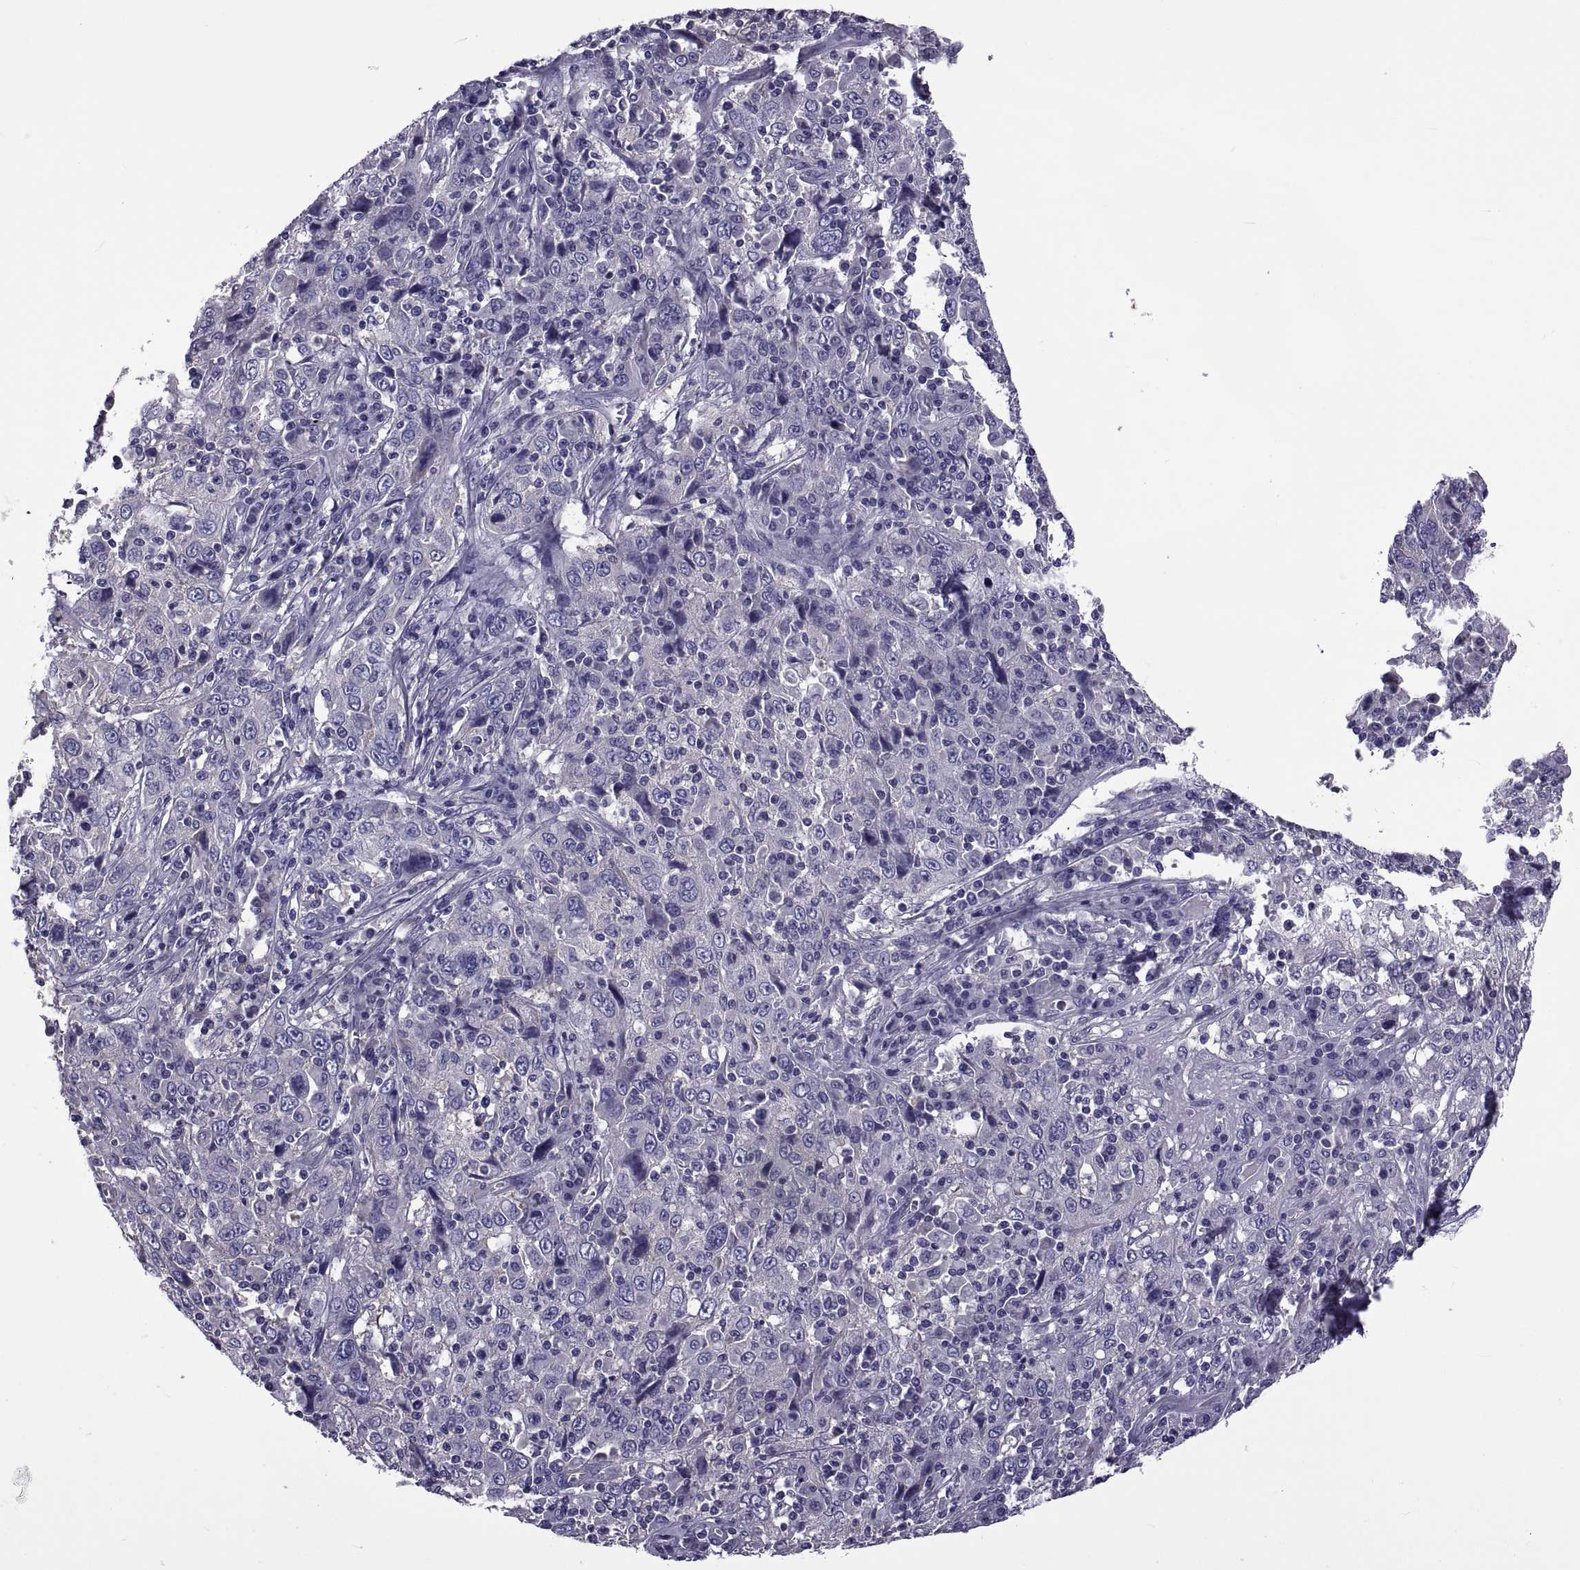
{"staining": {"intensity": "negative", "quantity": "none", "location": "none"}, "tissue": "cervical cancer", "cell_type": "Tumor cells", "image_type": "cancer", "snomed": [{"axis": "morphology", "description": "Squamous cell carcinoma, NOS"}, {"axis": "topography", "description": "Cervix"}], "caption": "IHC image of cervical squamous cell carcinoma stained for a protein (brown), which demonstrates no positivity in tumor cells. Brightfield microscopy of immunohistochemistry (IHC) stained with DAB (brown) and hematoxylin (blue), captured at high magnification.", "gene": "TMC3", "patient": {"sex": "female", "age": 46}}